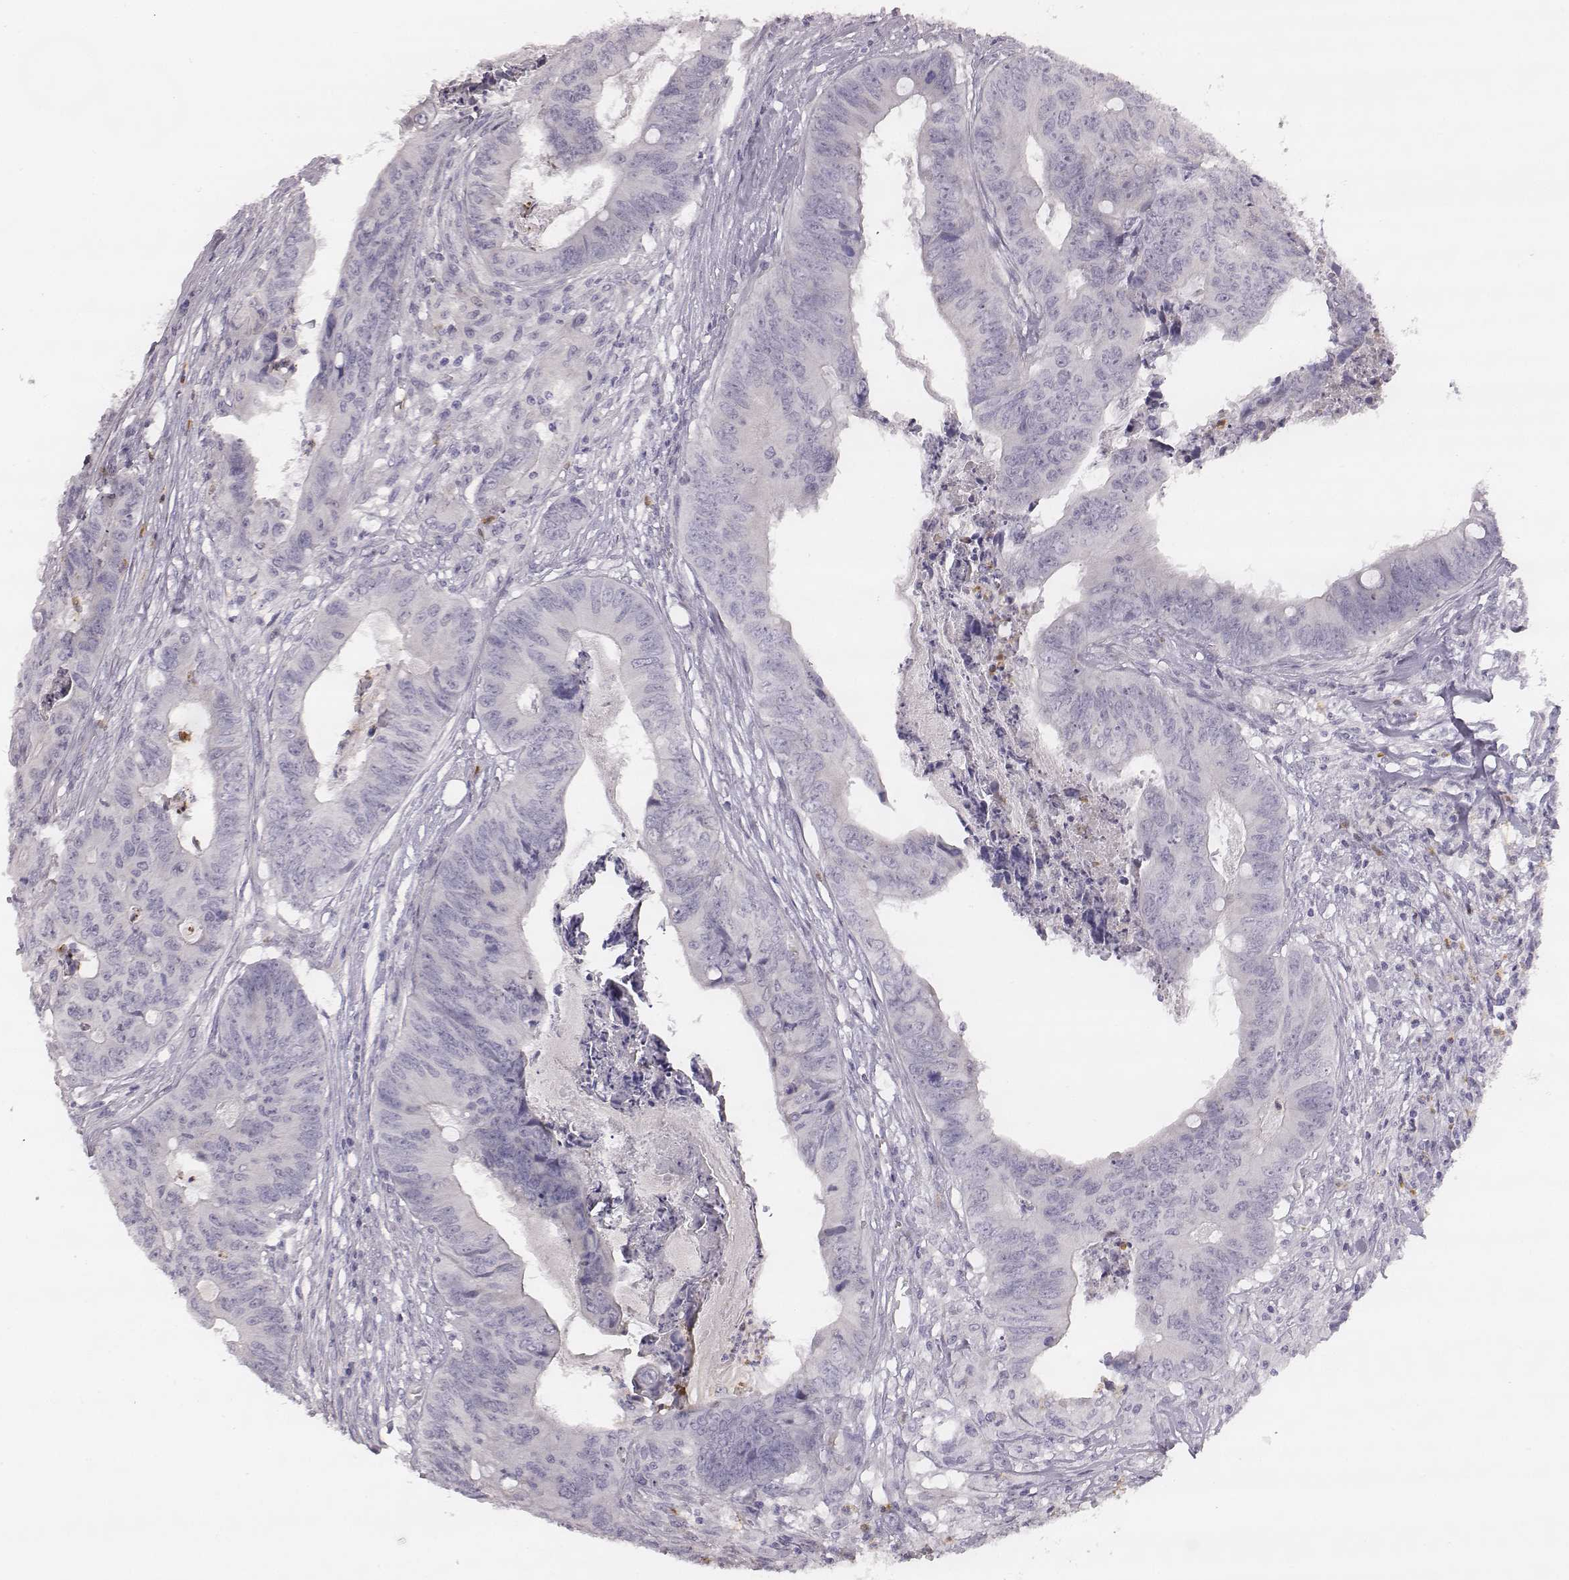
{"staining": {"intensity": "negative", "quantity": "none", "location": "none"}, "tissue": "colorectal cancer", "cell_type": "Tumor cells", "image_type": "cancer", "snomed": [{"axis": "morphology", "description": "Adenocarcinoma, NOS"}, {"axis": "topography", "description": "Colon"}], "caption": "A histopathology image of human adenocarcinoma (colorectal) is negative for staining in tumor cells.", "gene": "KCNJ12", "patient": {"sex": "male", "age": 84}}